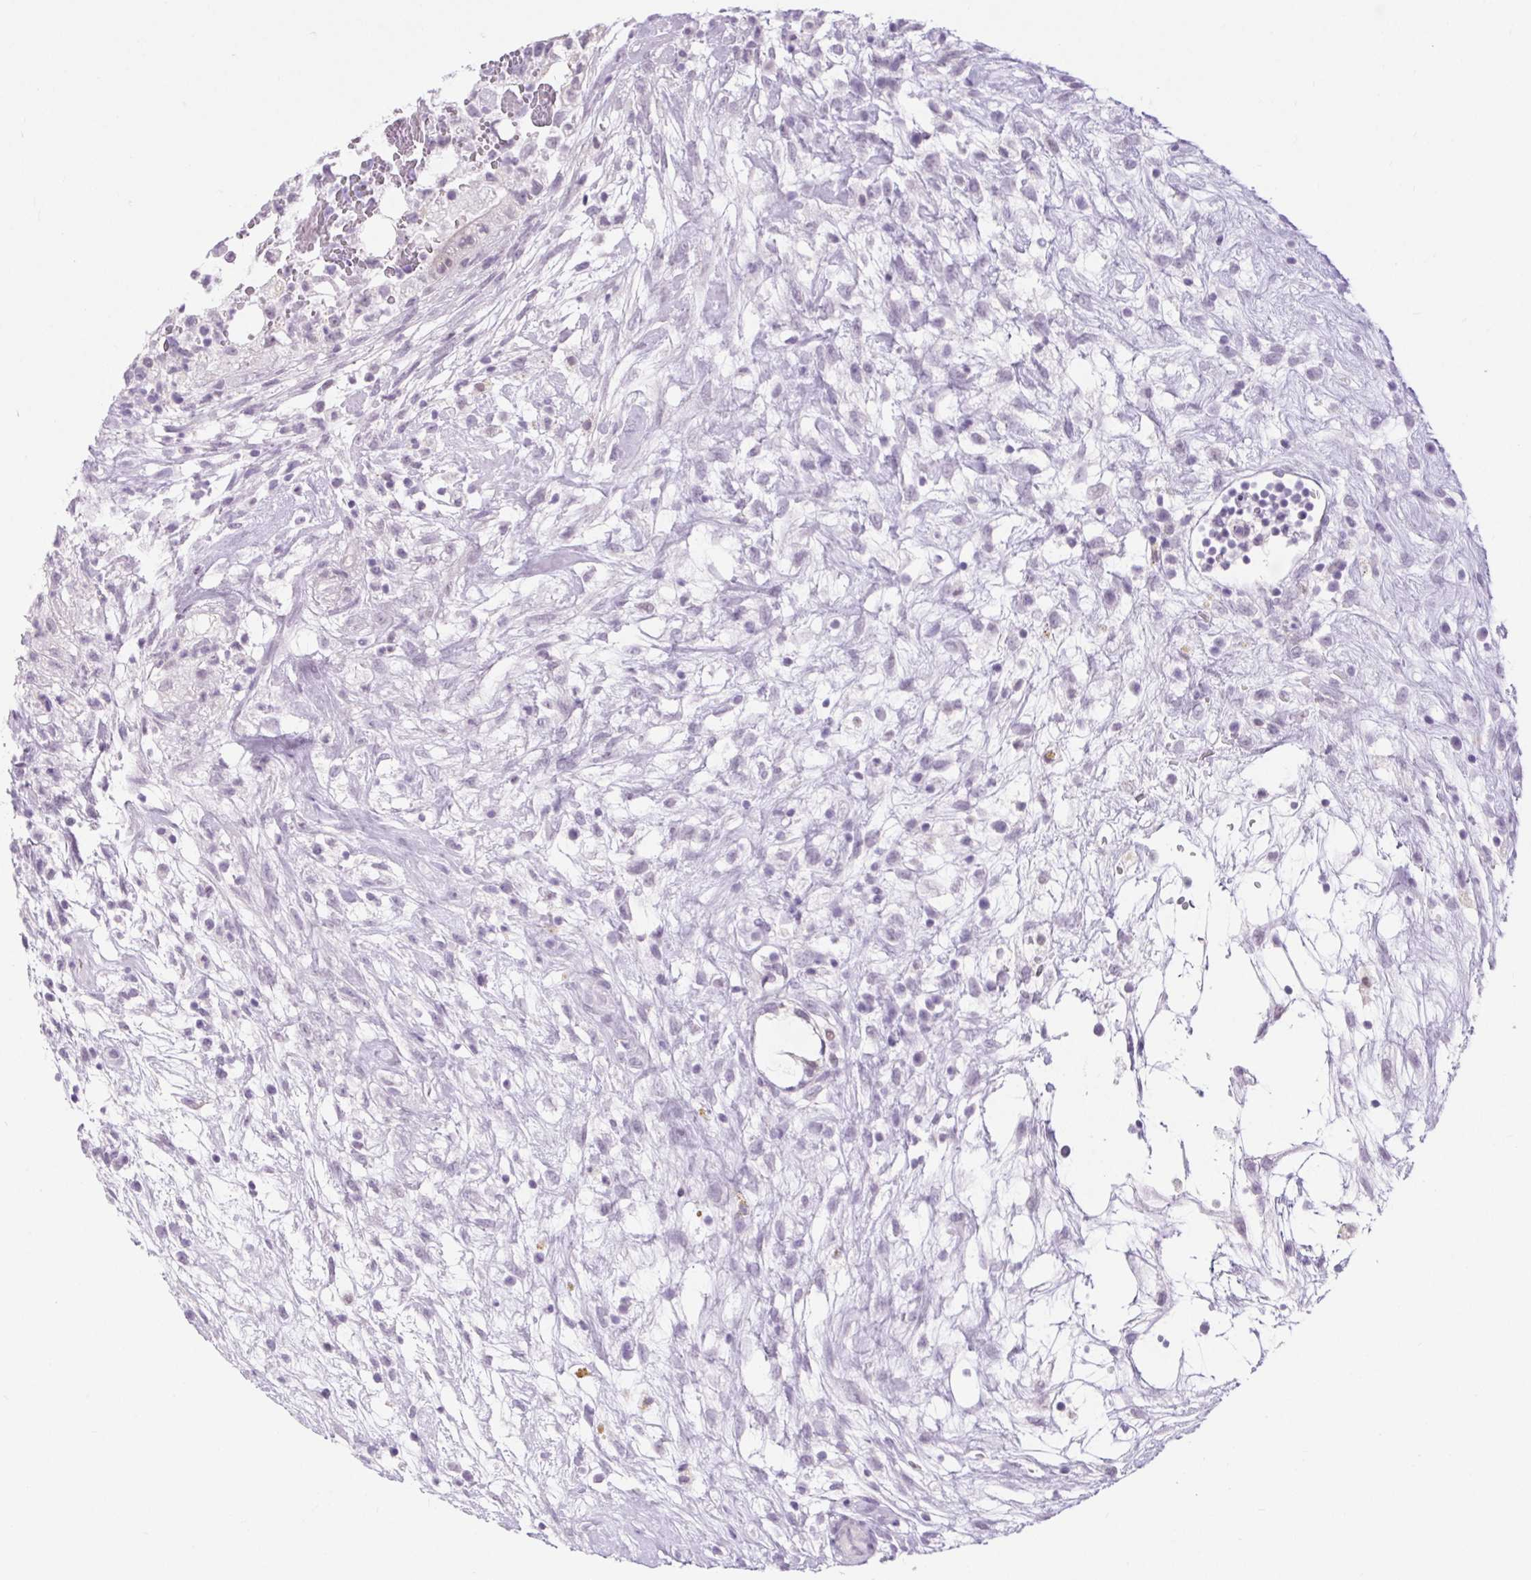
{"staining": {"intensity": "negative", "quantity": "none", "location": "none"}, "tissue": "testis cancer", "cell_type": "Tumor cells", "image_type": "cancer", "snomed": [{"axis": "morphology", "description": "Carcinoma, Embryonal, NOS"}, {"axis": "topography", "description": "Testis"}], "caption": "Embryonal carcinoma (testis) stained for a protein using IHC displays no staining tumor cells.", "gene": "BCAS1", "patient": {"sex": "male", "age": 32}}